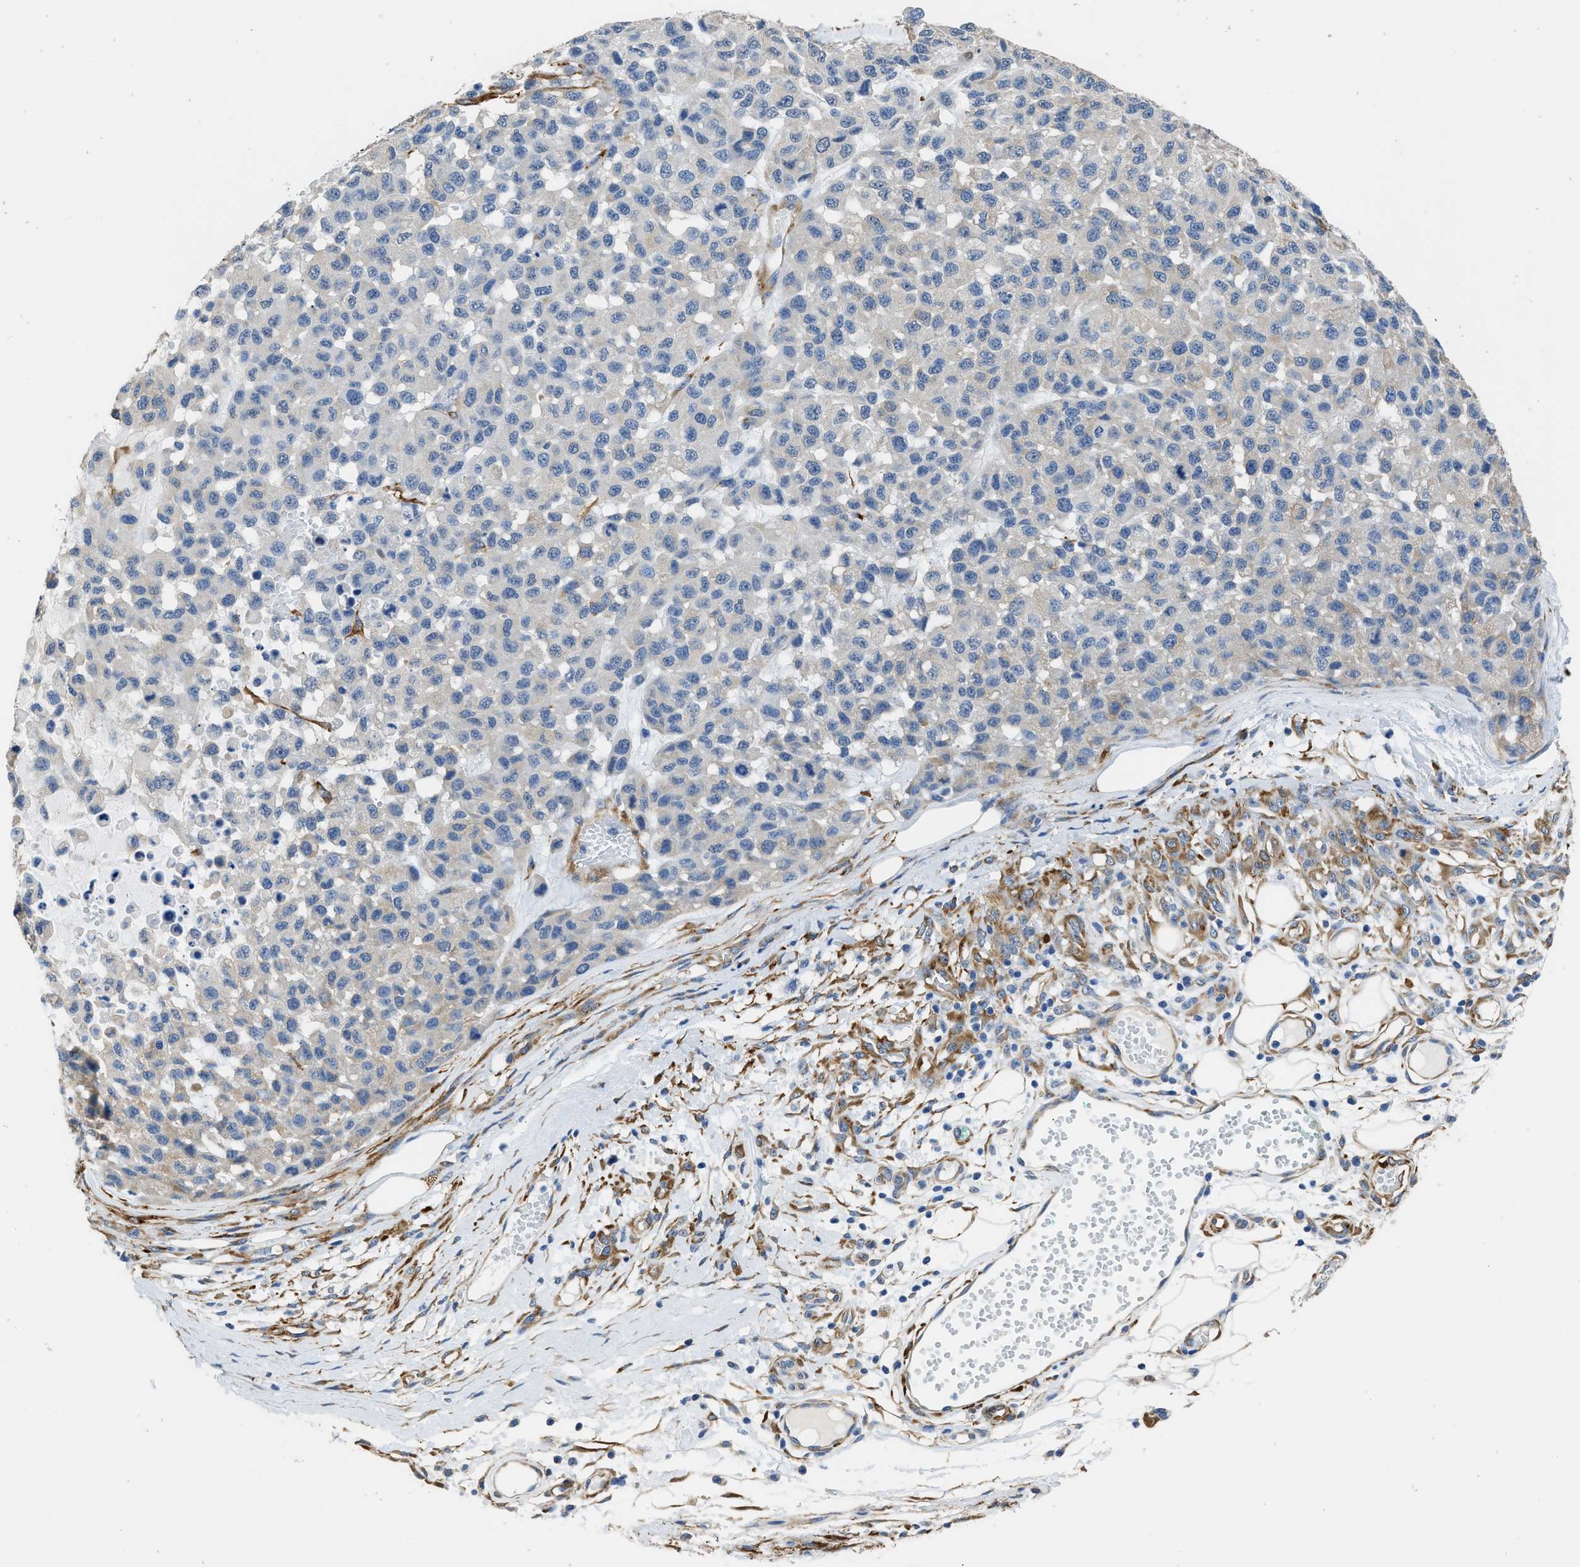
{"staining": {"intensity": "negative", "quantity": "none", "location": "none"}, "tissue": "melanoma", "cell_type": "Tumor cells", "image_type": "cancer", "snomed": [{"axis": "morphology", "description": "Malignant melanoma, NOS"}, {"axis": "topography", "description": "Skin"}], "caption": "DAB (3,3'-diaminobenzidine) immunohistochemical staining of human malignant melanoma shows no significant positivity in tumor cells. (IHC, brightfield microscopy, high magnification).", "gene": "ZSWIM5", "patient": {"sex": "male", "age": 62}}